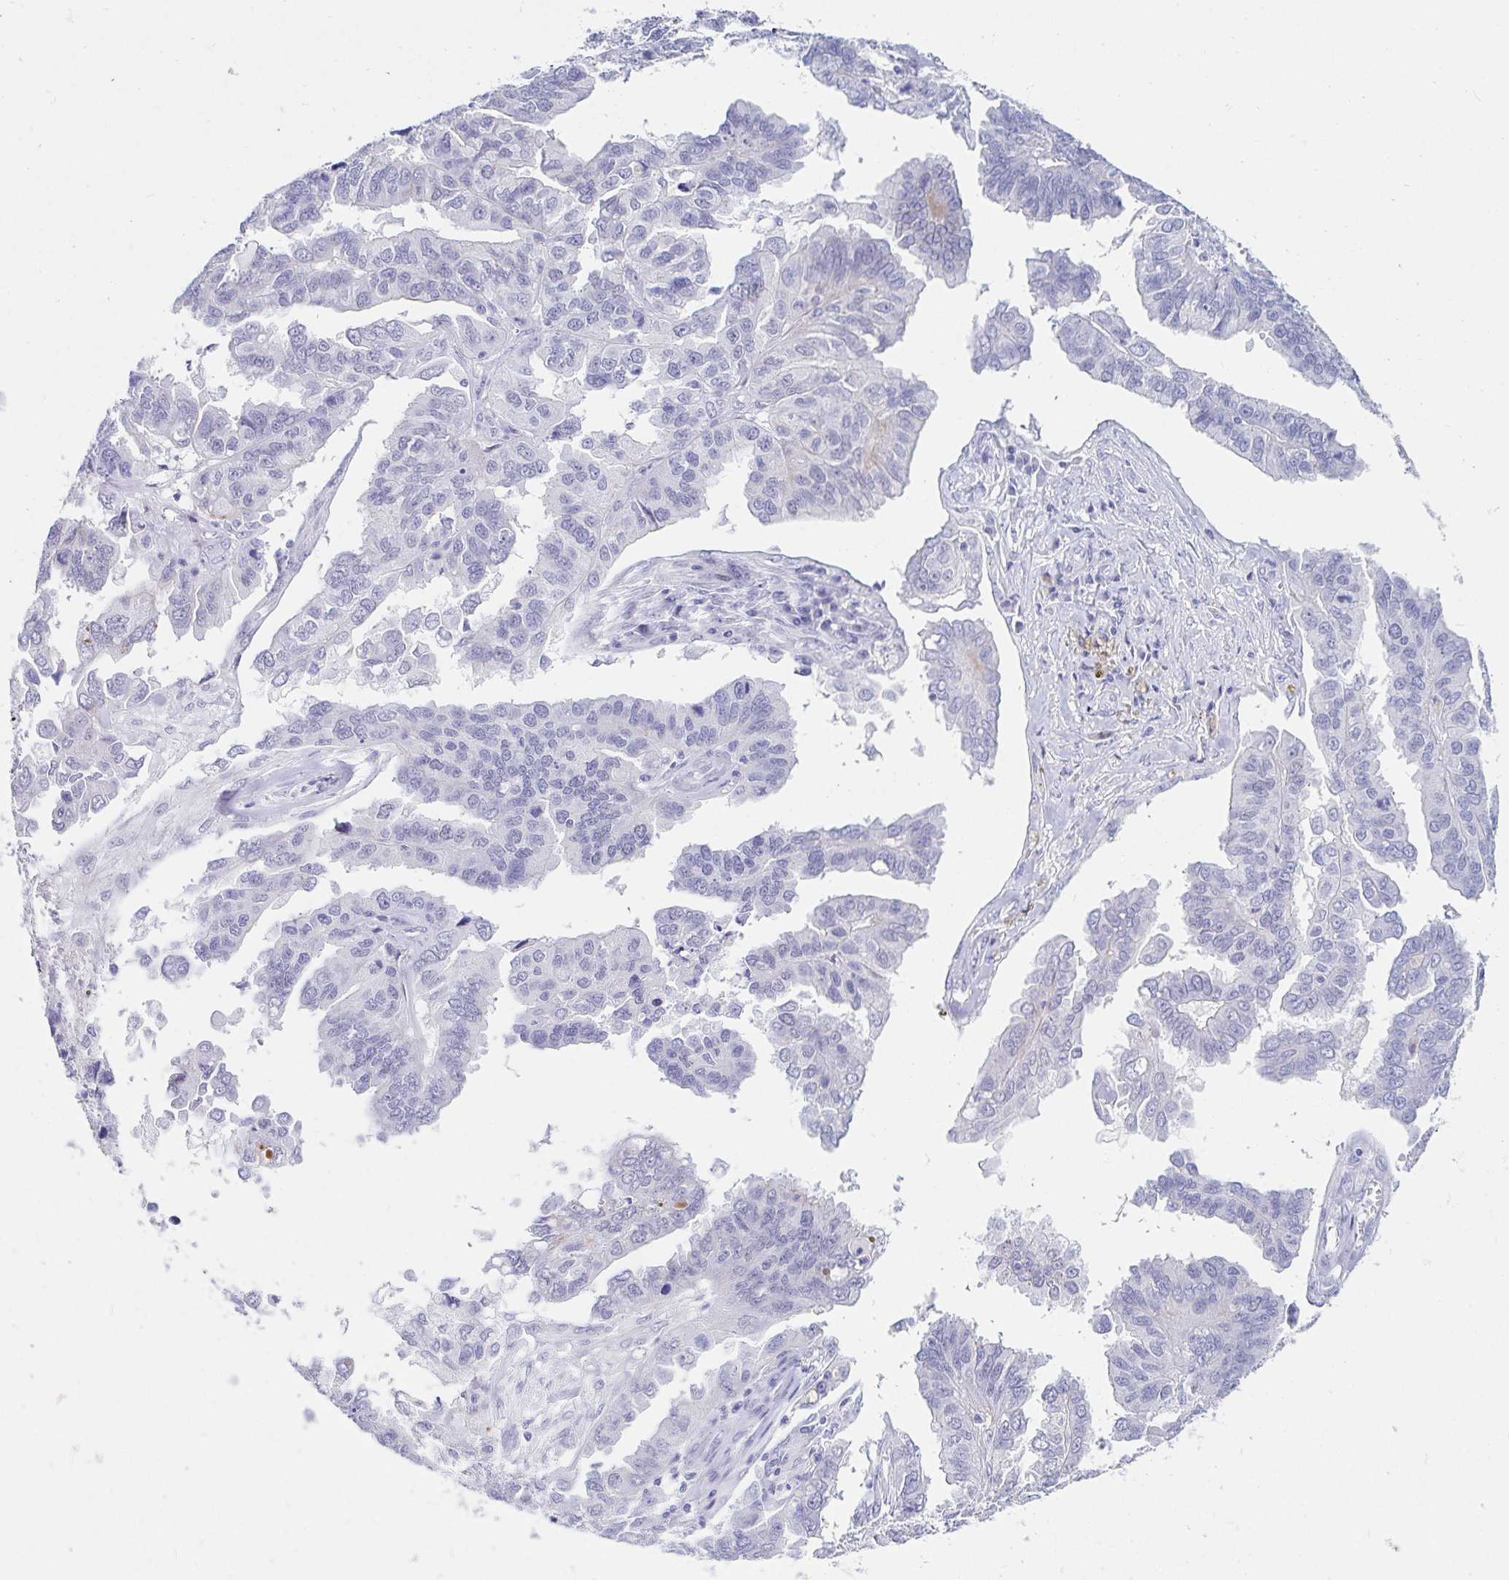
{"staining": {"intensity": "weak", "quantity": "<25%", "location": "cytoplasmic/membranous"}, "tissue": "ovarian cancer", "cell_type": "Tumor cells", "image_type": "cancer", "snomed": [{"axis": "morphology", "description": "Cystadenocarcinoma, serous, NOS"}, {"axis": "topography", "description": "Ovary"}], "caption": "The IHC histopathology image has no significant positivity in tumor cells of serous cystadenocarcinoma (ovarian) tissue.", "gene": "OR10K1", "patient": {"sex": "female", "age": 79}}